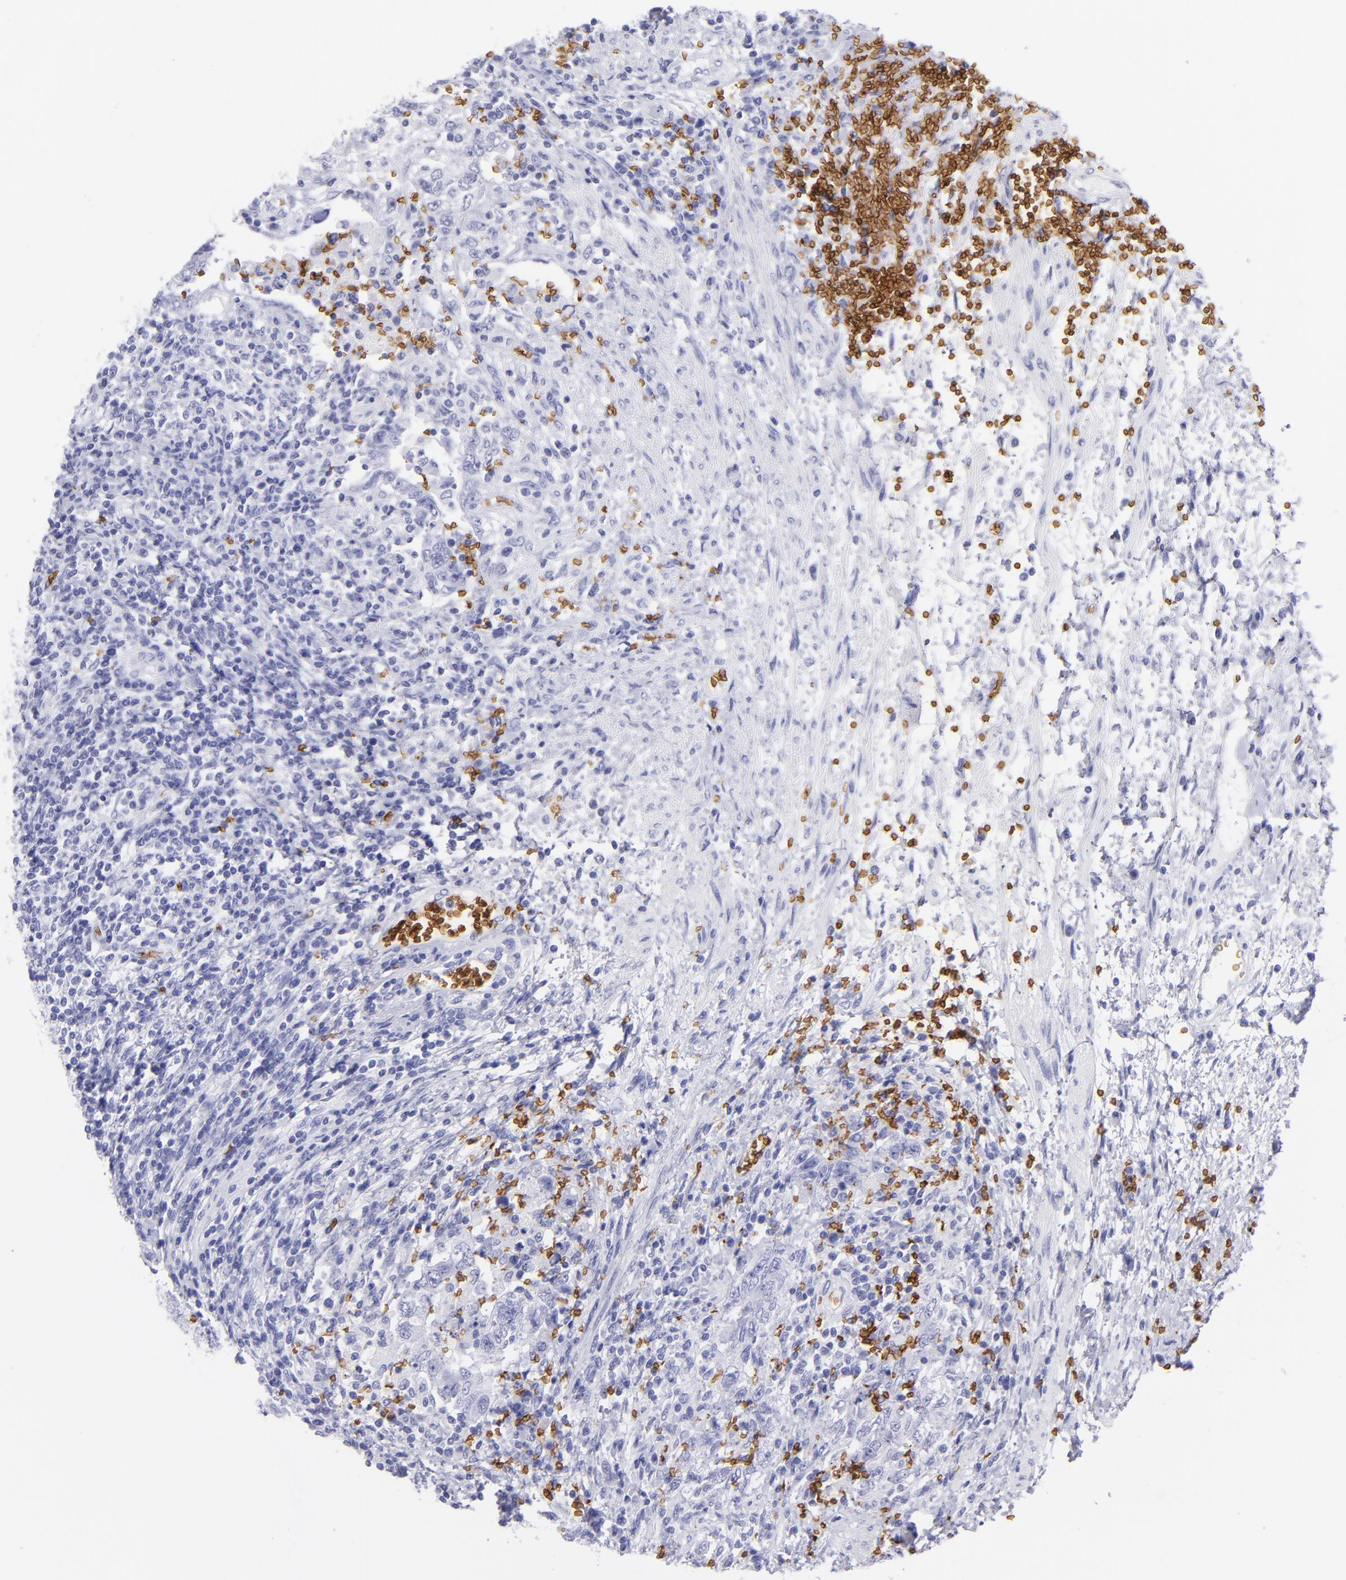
{"staining": {"intensity": "negative", "quantity": "none", "location": "none"}, "tissue": "testis cancer", "cell_type": "Tumor cells", "image_type": "cancer", "snomed": [{"axis": "morphology", "description": "Carcinoma, Embryonal, NOS"}, {"axis": "topography", "description": "Testis"}], "caption": "An immunohistochemistry (IHC) micrograph of embryonal carcinoma (testis) is shown. There is no staining in tumor cells of embryonal carcinoma (testis).", "gene": "GYPA", "patient": {"sex": "male", "age": 26}}